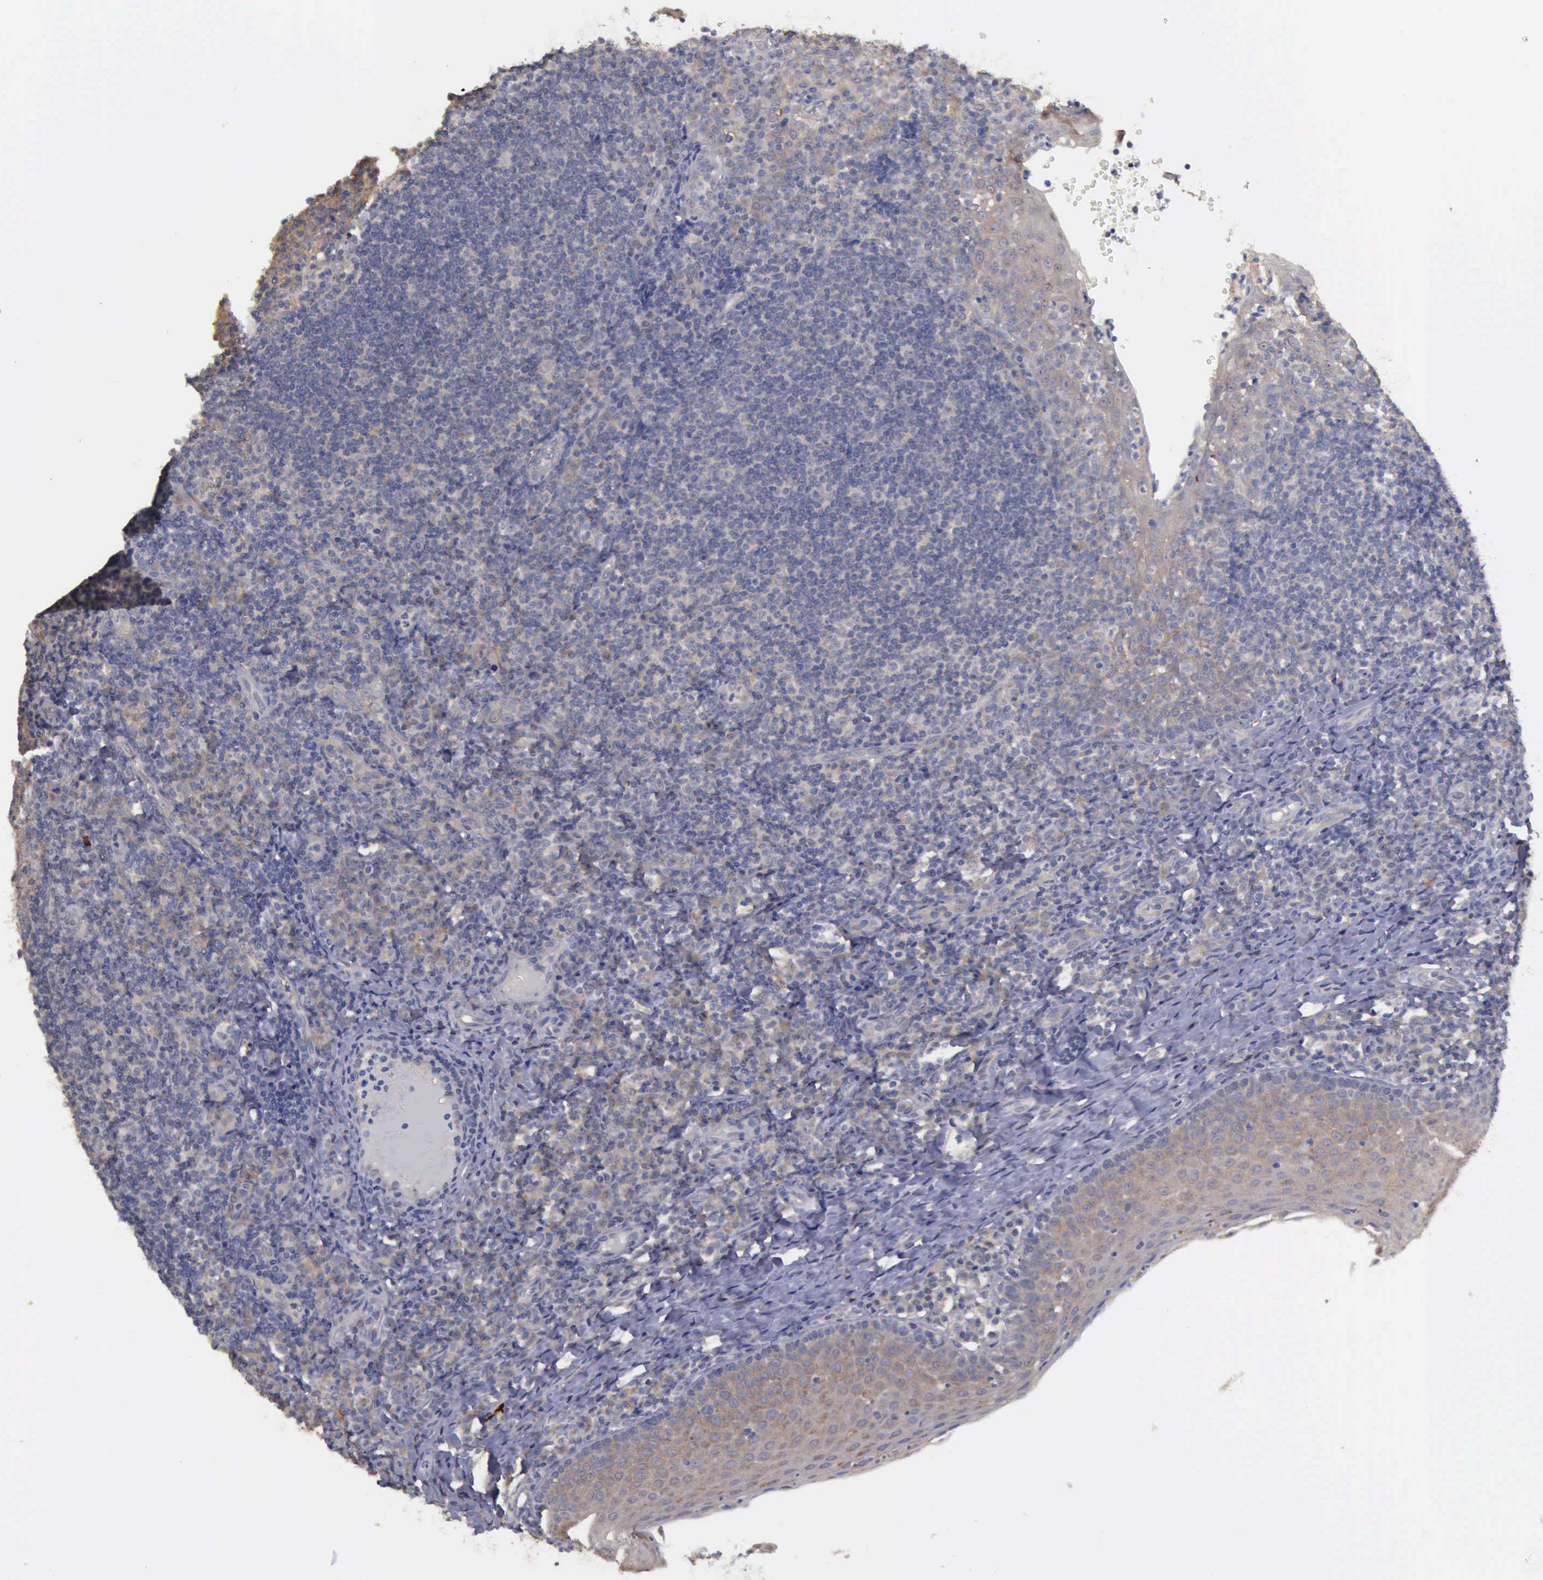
{"staining": {"intensity": "weak", "quantity": "<25%", "location": "cytoplasmic/membranous"}, "tissue": "tonsil", "cell_type": "Germinal center cells", "image_type": "normal", "snomed": [{"axis": "morphology", "description": "Normal tissue, NOS"}, {"axis": "topography", "description": "Tonsil"}], "caption": "Immunohistochemistry photomicrograph of benign tonsil: human tonsil stained with DAB (3,3'-diaminobenzidine) exhibits no significant protein positivity in germinal center cells.", "gene": "PHKA1", "patient": {"sex": "female", "age": 40}}